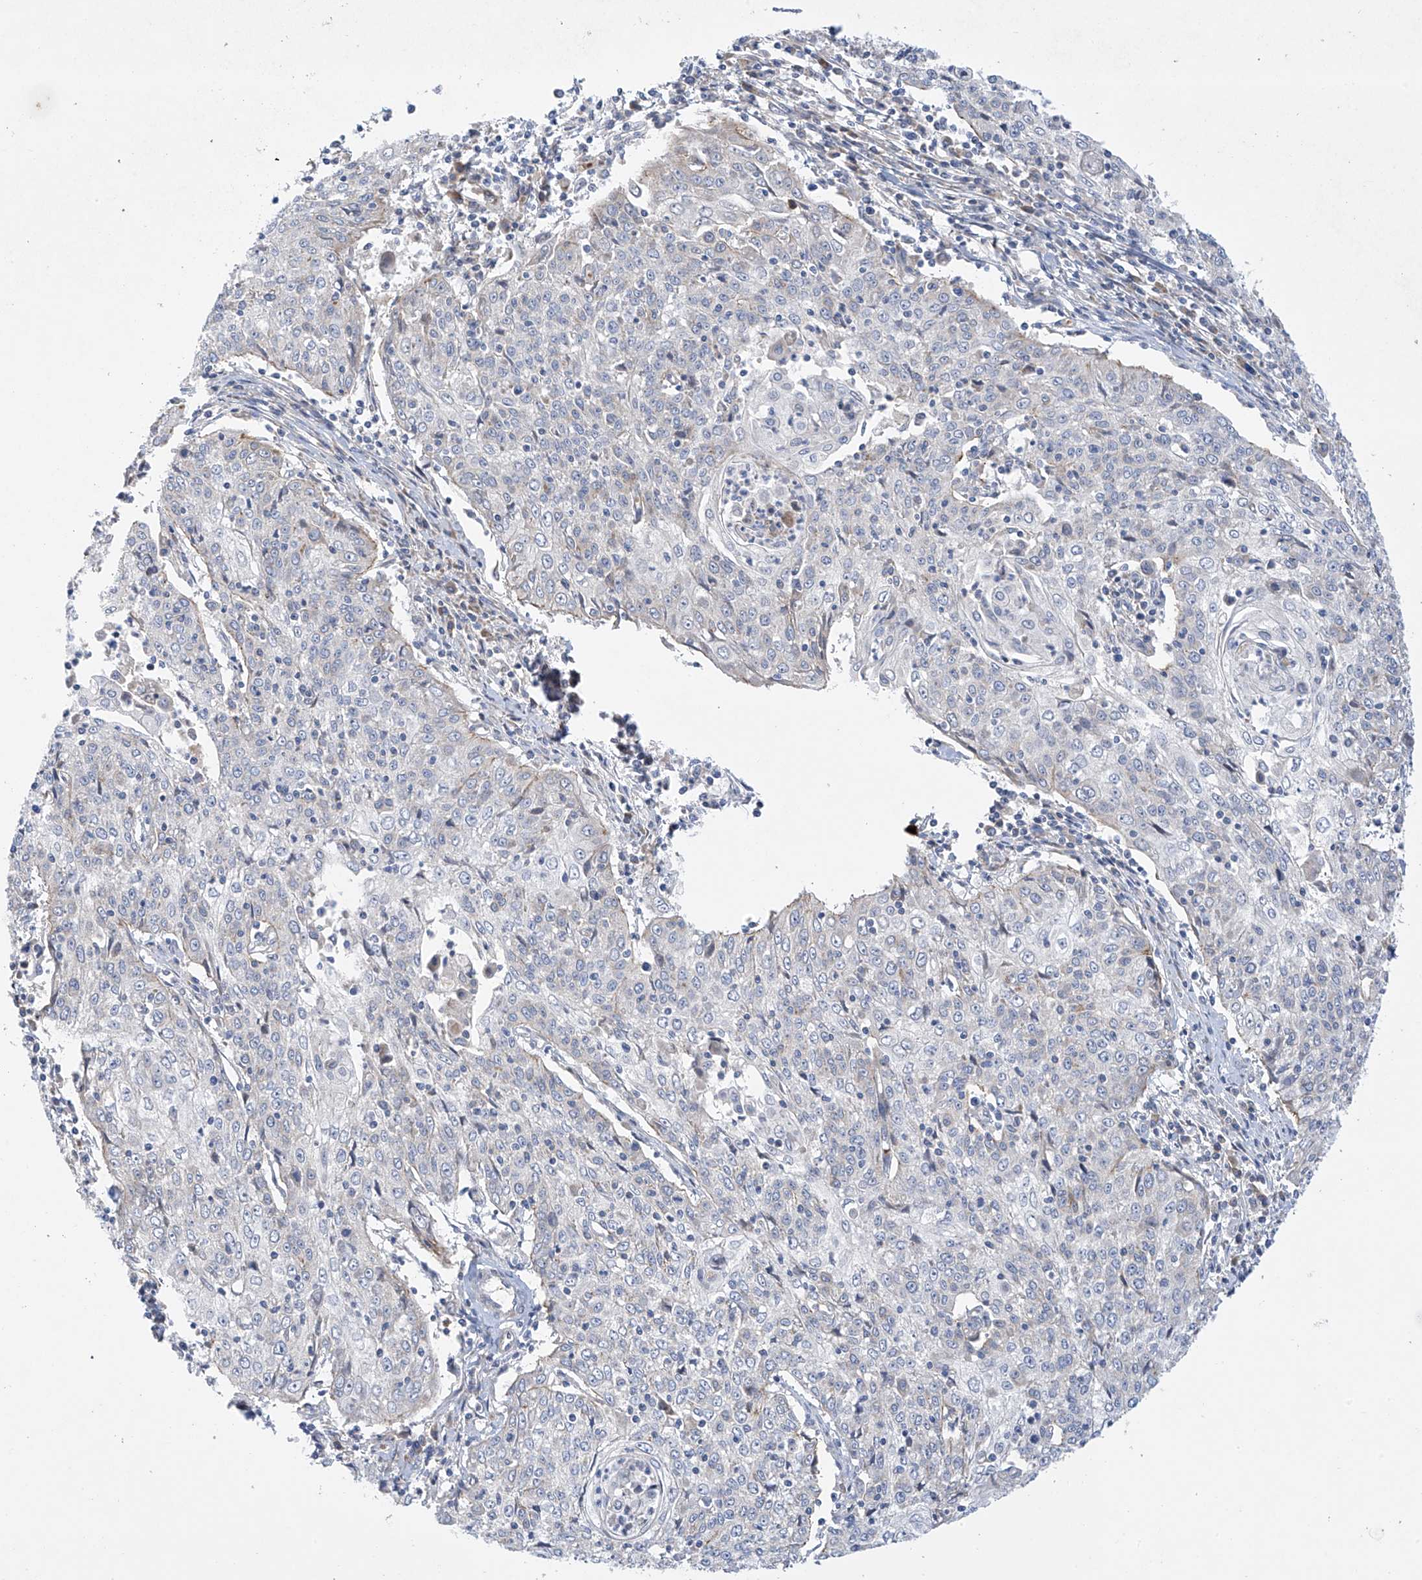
{"staining": {"intensity": "negative", "quantity": "none", "location": "none"}, "tissue": "cervical cancer", "cell_type": "Tumor cells", "image_type": "cancer", "snomed": [{"axis": "morphology", "description": "Squamous cell carcinoma, NOS"}, {"axis": "topography", "description": "Cervix"}], "caption": "High magnification brightfield microscopy of squamous cell carcinoma (cervical) stained with DAB (brown) and counterstained with hematoxylin (blue): tumor cells show no significant staining. (Brightfield microscopy of DAB (3,3'-diaminobenzidine) IHC at high magnification).", "gene": "METTL18", "patient": {"sex": "female", "age": 48}}